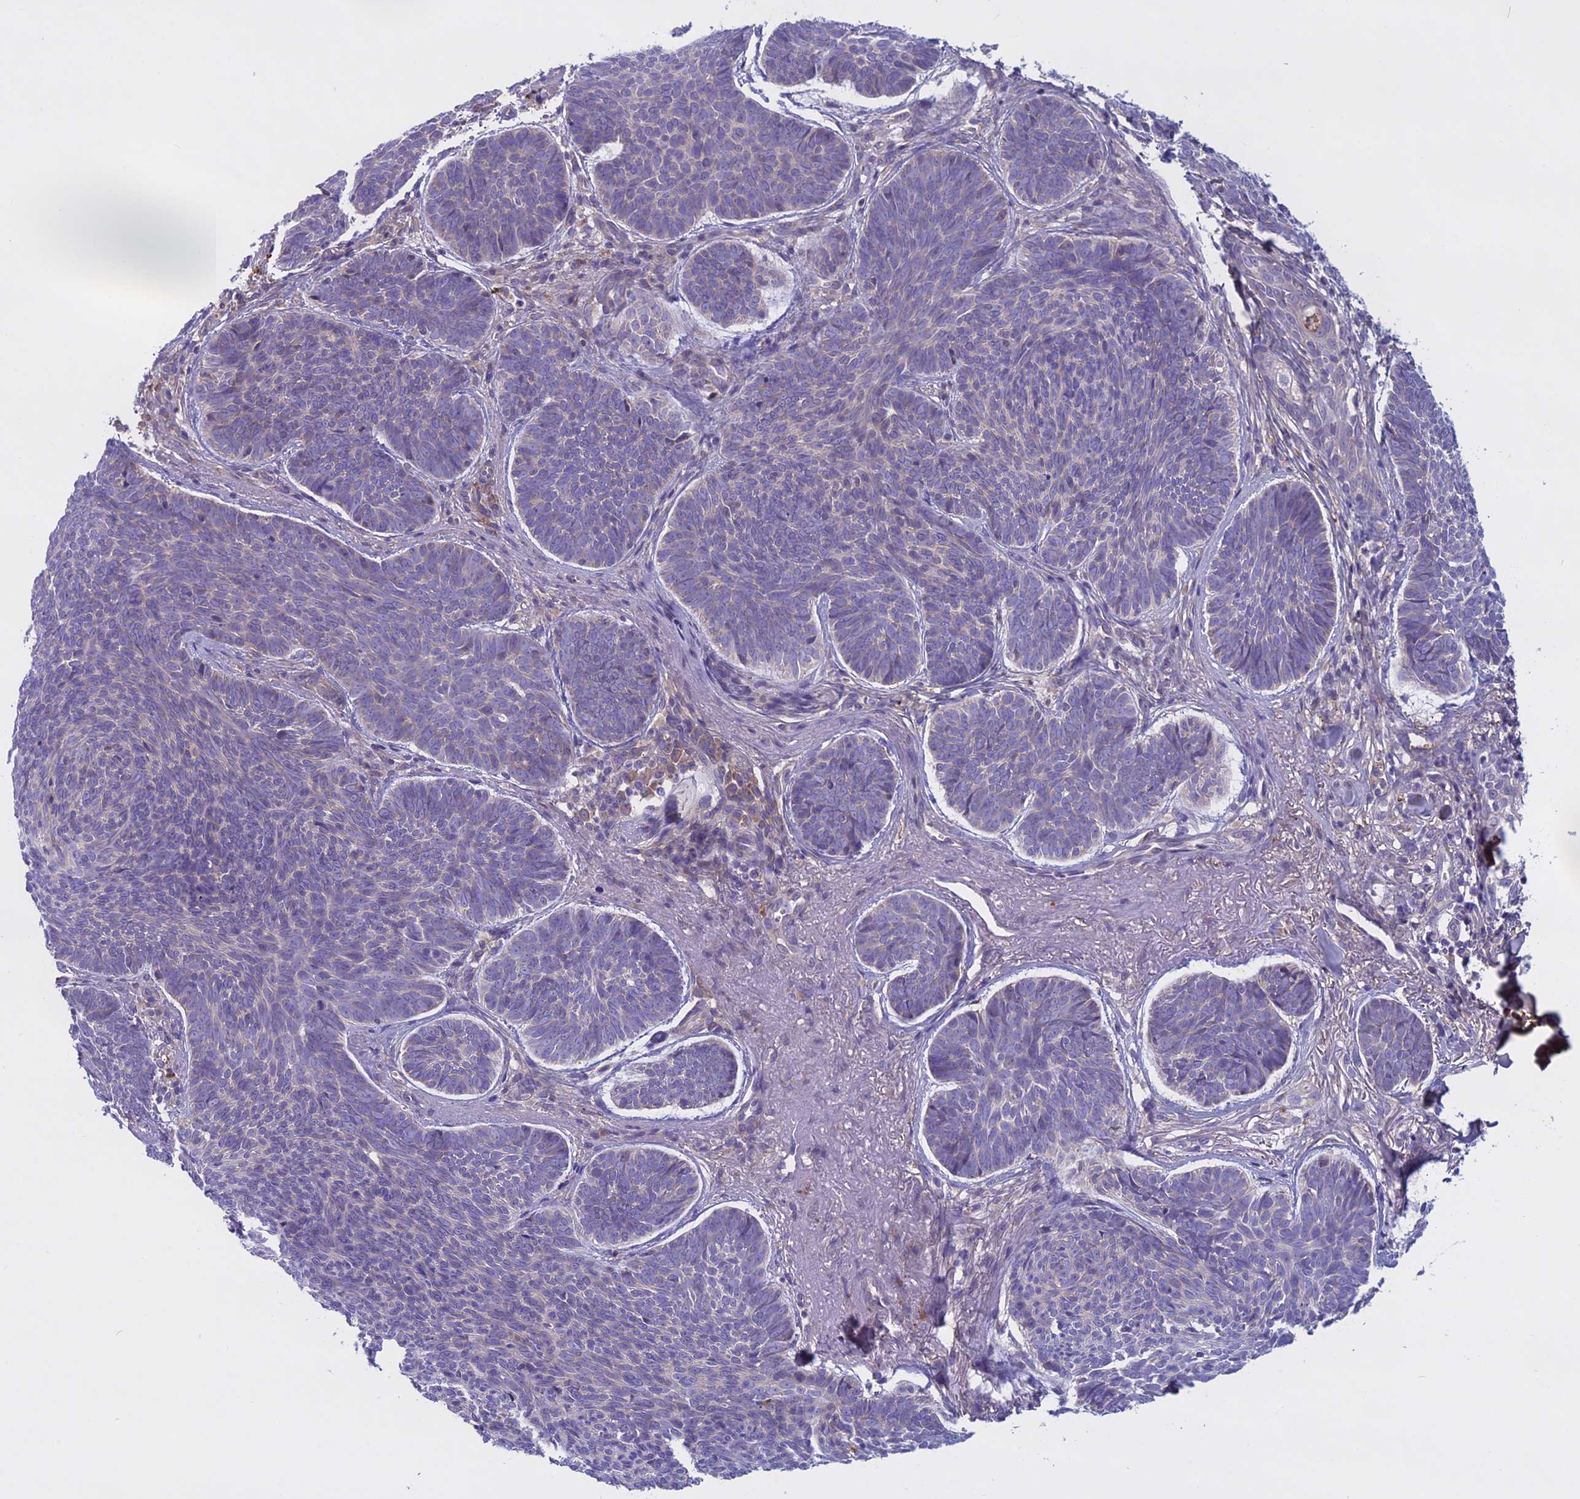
{"staining": {"intensity": "negative", "quantity": "none", "location": "none"}, "tissue": "skin cancer", "cell_type": "Tumor cells", "image_type": "cancer", "snomed": [{"axis": "morphology", "description": "Basal cell carcinoma"}, {"axis": "topography", "description": "Skin"}], "caption": "This micrograph is of skin cancer (basal cell carcinoma) stained with IHC to label a protein in brown with the nuclei are counter-stained blue. There is no staining in tumor cells.", "gene": "DCTN5", "patient": {"sex": "female", "age": 74}}